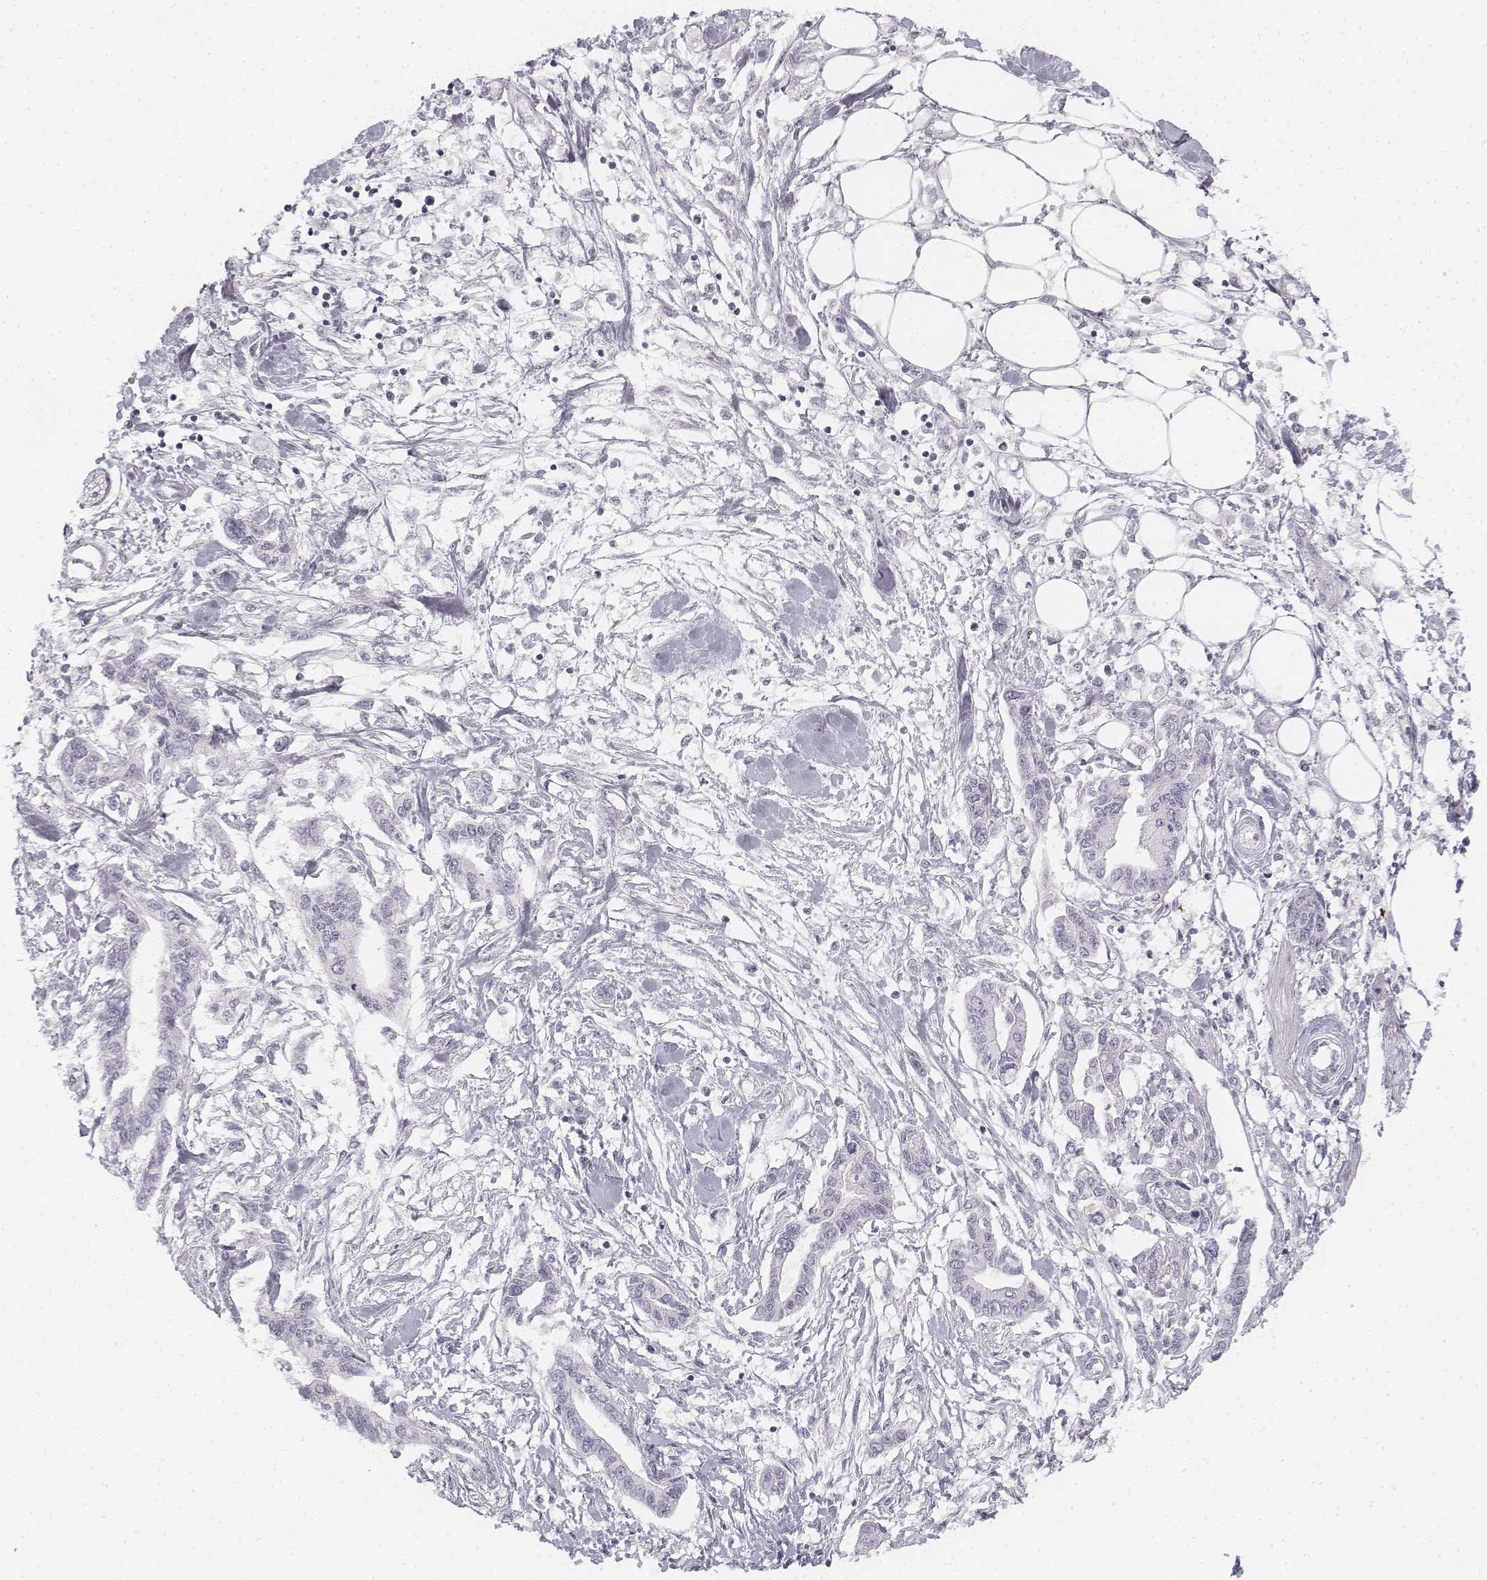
{"staining": {"intensity": "negative", "quantity": "none", "location": "none"}, "tissue": "pancreatic cancer", "cell_type": "Tumor cells", "image_type": "cancer", "snomed": [{"axis": "morphology", "description": "Adenocarcinoma, NOS"}, {"axis": "topography", "description": "Pancreas"}], "caption": "A photomicrograph of human pancreatic cancer is negative for staining in tumor cells. The staining is performed using DAB (3,3'-diaminobenzidine) brown chromogen with nuclei counter-stained in using hematoxylin.", "gene": "KRTAP2-1", "patient": {"sex": "male", "age": 60}}